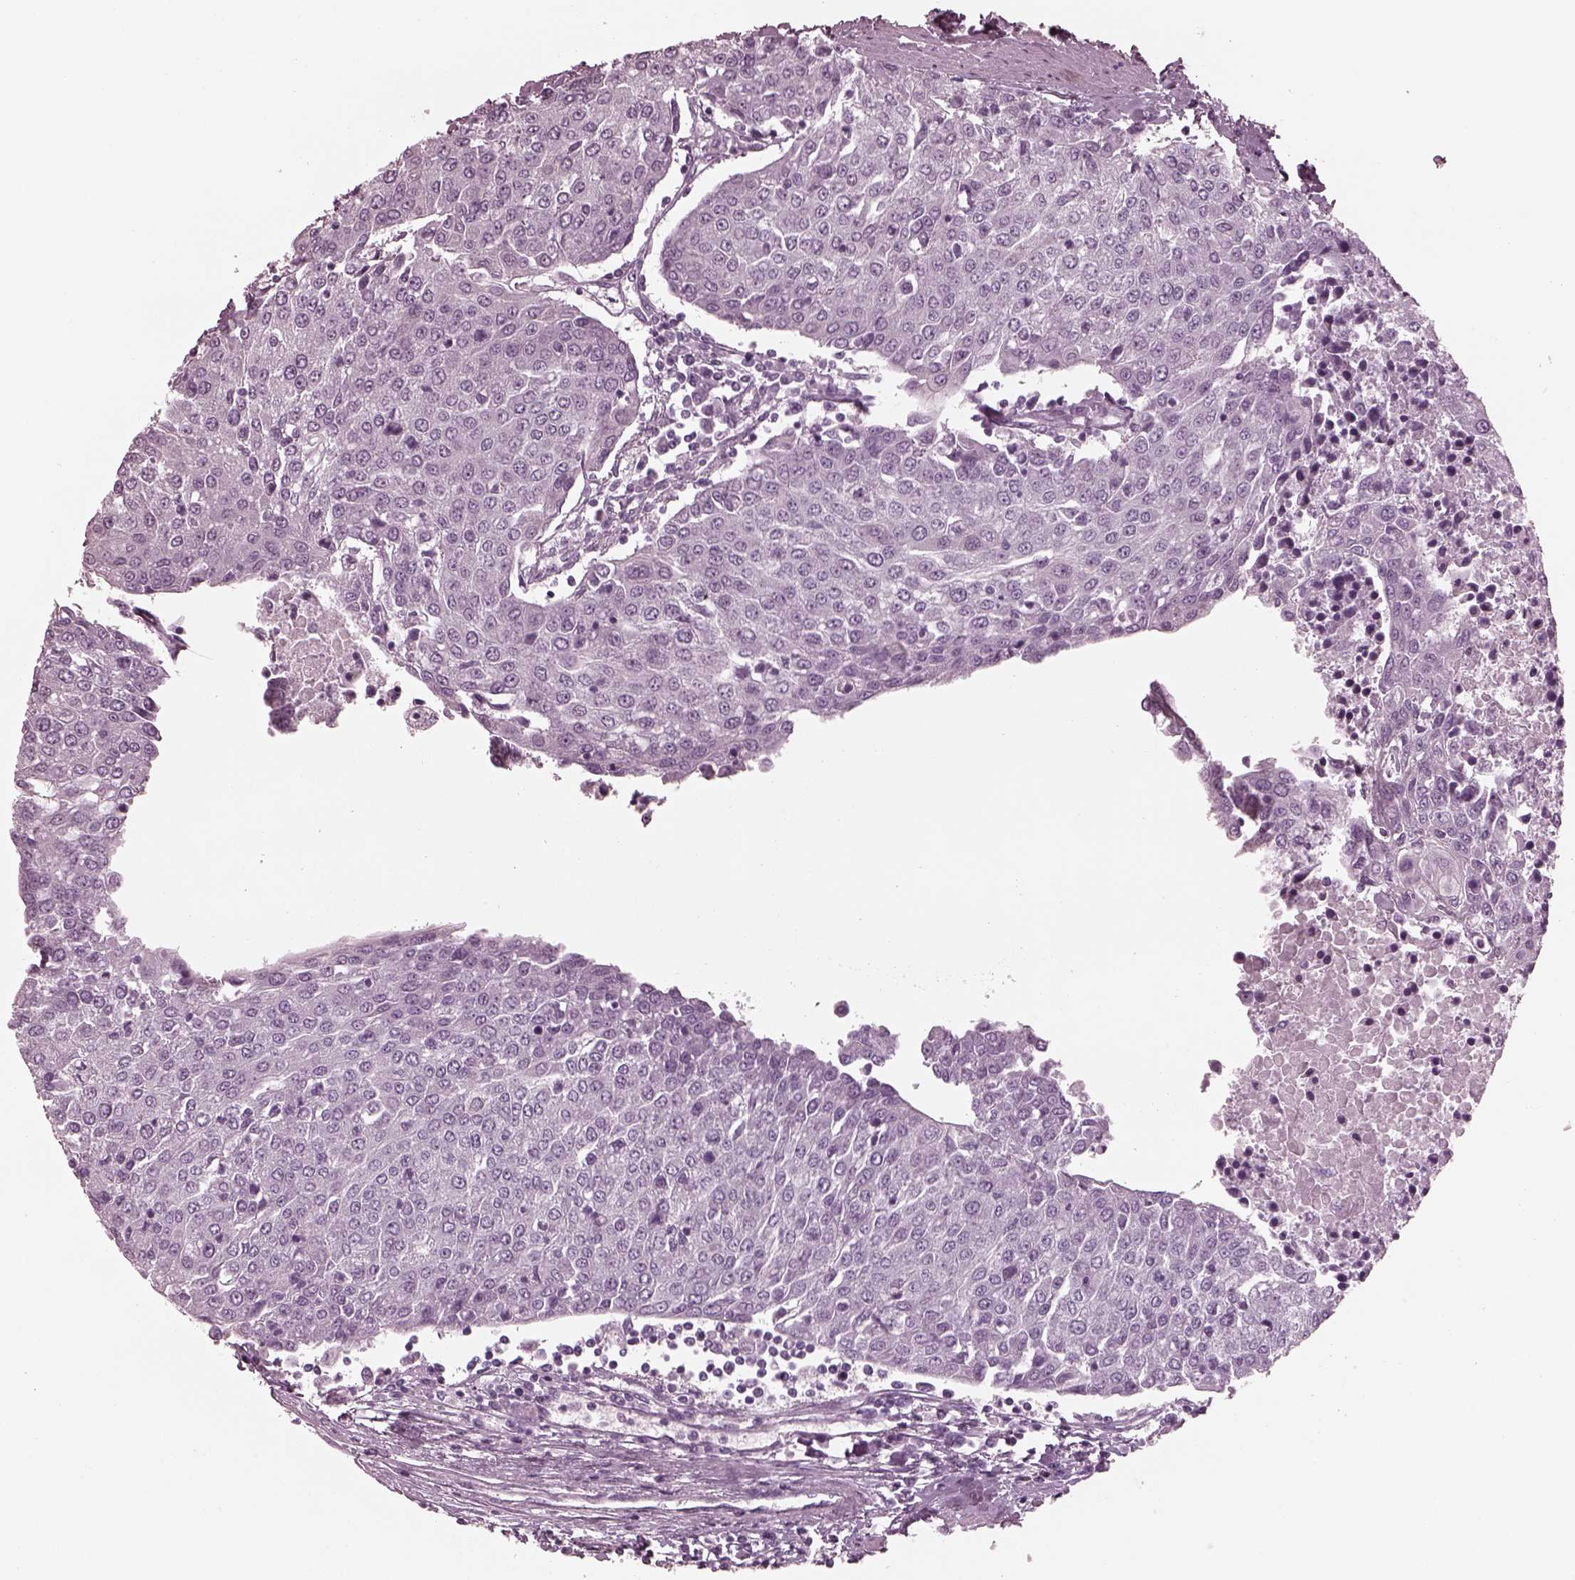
{"staining": {"intensity": "negative", "quantity": "none", "location": "none"}, "tissue": "urothelial cancer", "cell_type": "Tumor cells", "image_type": "cancer", "snomed": [{"axis": "morphology", "description": "Urothelial carcinoma, High grade"}, {"axis": "topography", "description": "Urinary bladder"}], "caption": "Human urothelial cancer stained for a protein using immunohistochemistry (IHC) shows no staining in tumor cells.", "gene": "GRM6", "patient": {"sex": "female", "age": 85}}